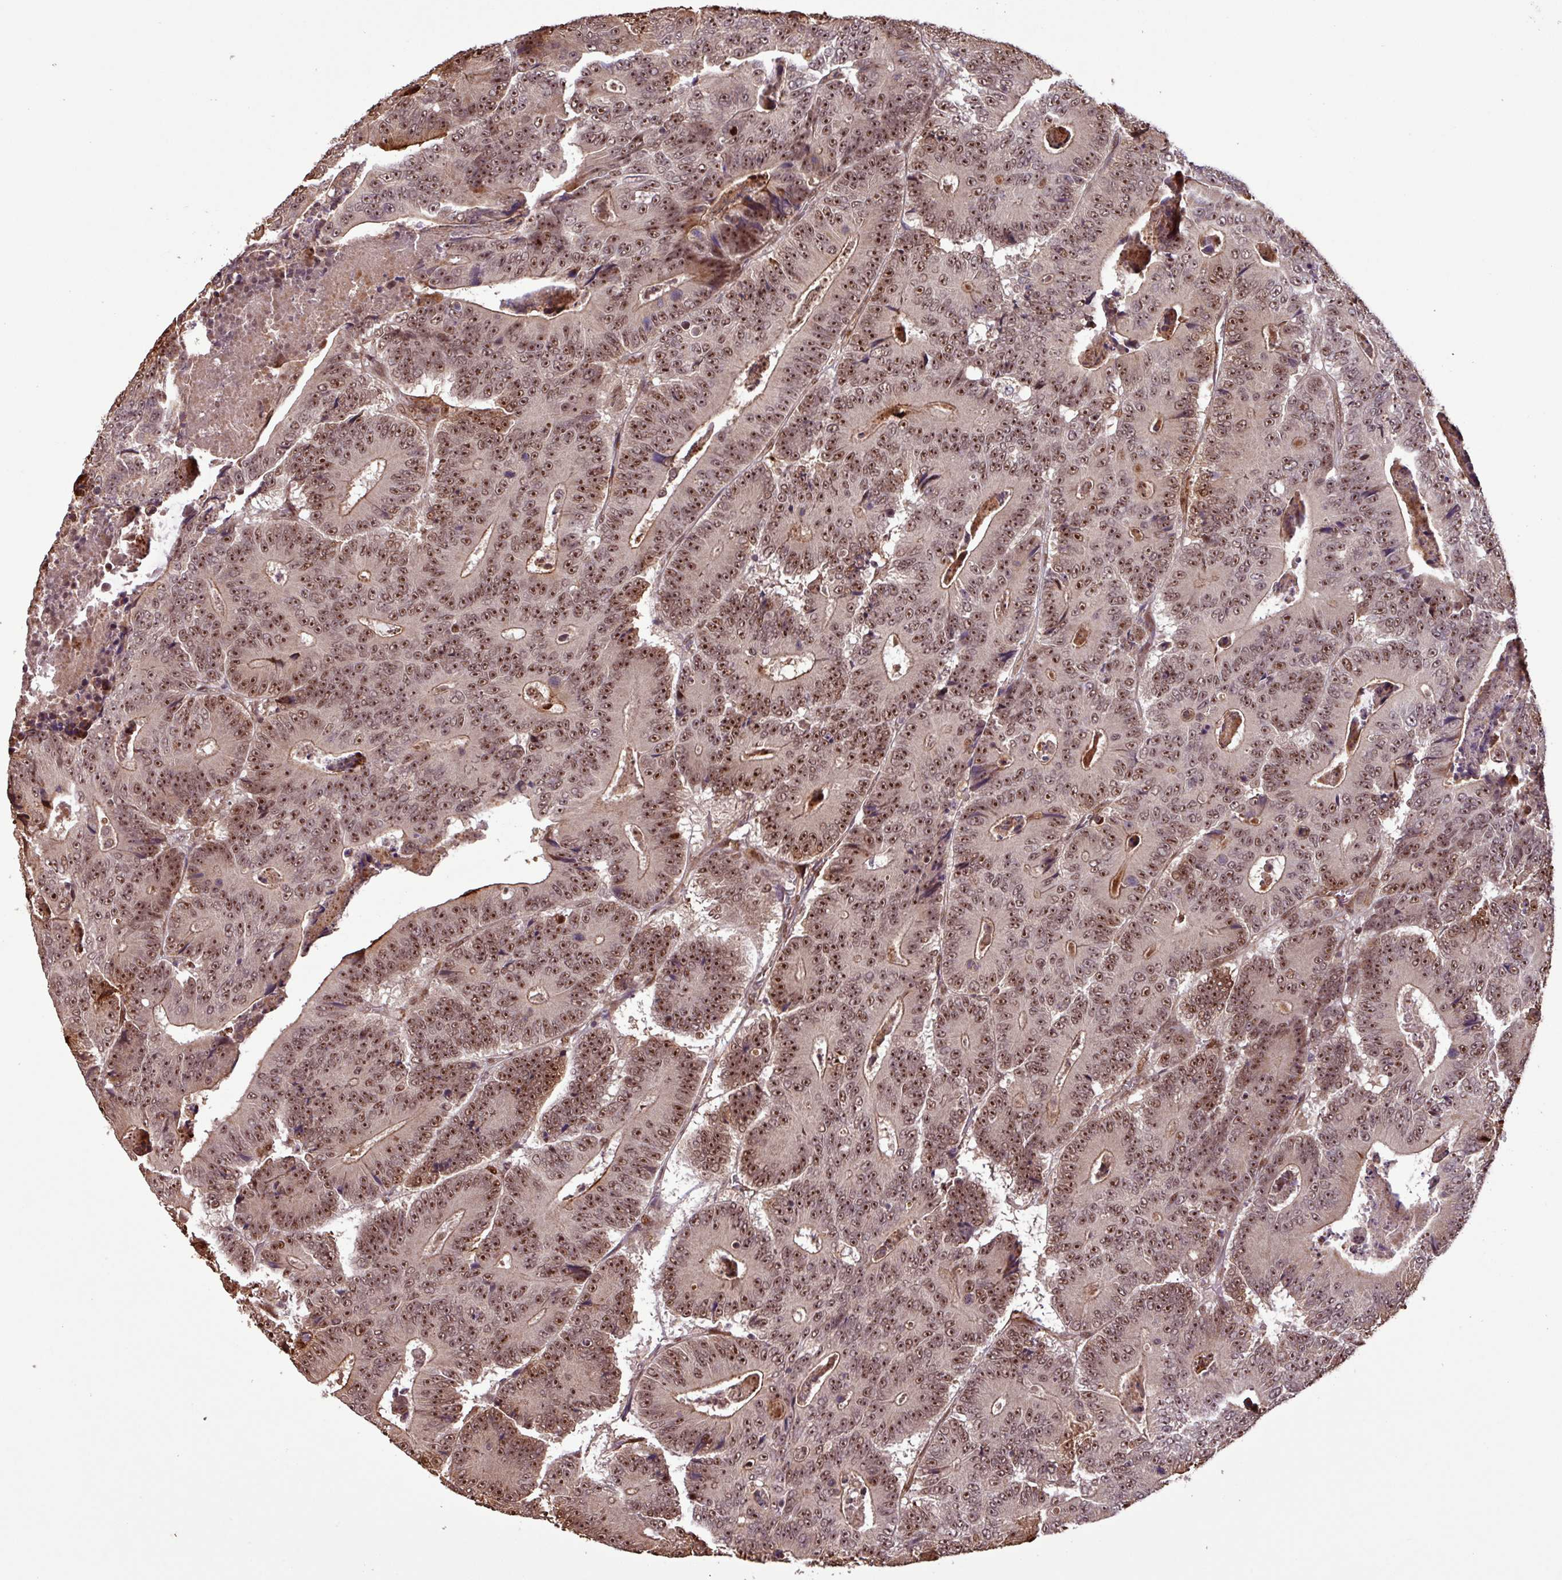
{"staining": {"intensity": "moderate", "quantity": ">75%", "location": "nuclear"}, "tissue": "colorectal cancer", "cell_type": "Tumor cells", "image_type": "cancer", "snomed": [{"axis": "morphology", "description": "Adenocarcinoma, NOS"}, {"axis": "topography", "description": "Colon"}], "caption": "Immunohistochemistry of human colorectal cancer demonstrates medium levels of moderate nuclear positivity in about >75% of tumor cells.", "gene": "SLC22A24", "patient": {"sex": "male", "age": 83}}